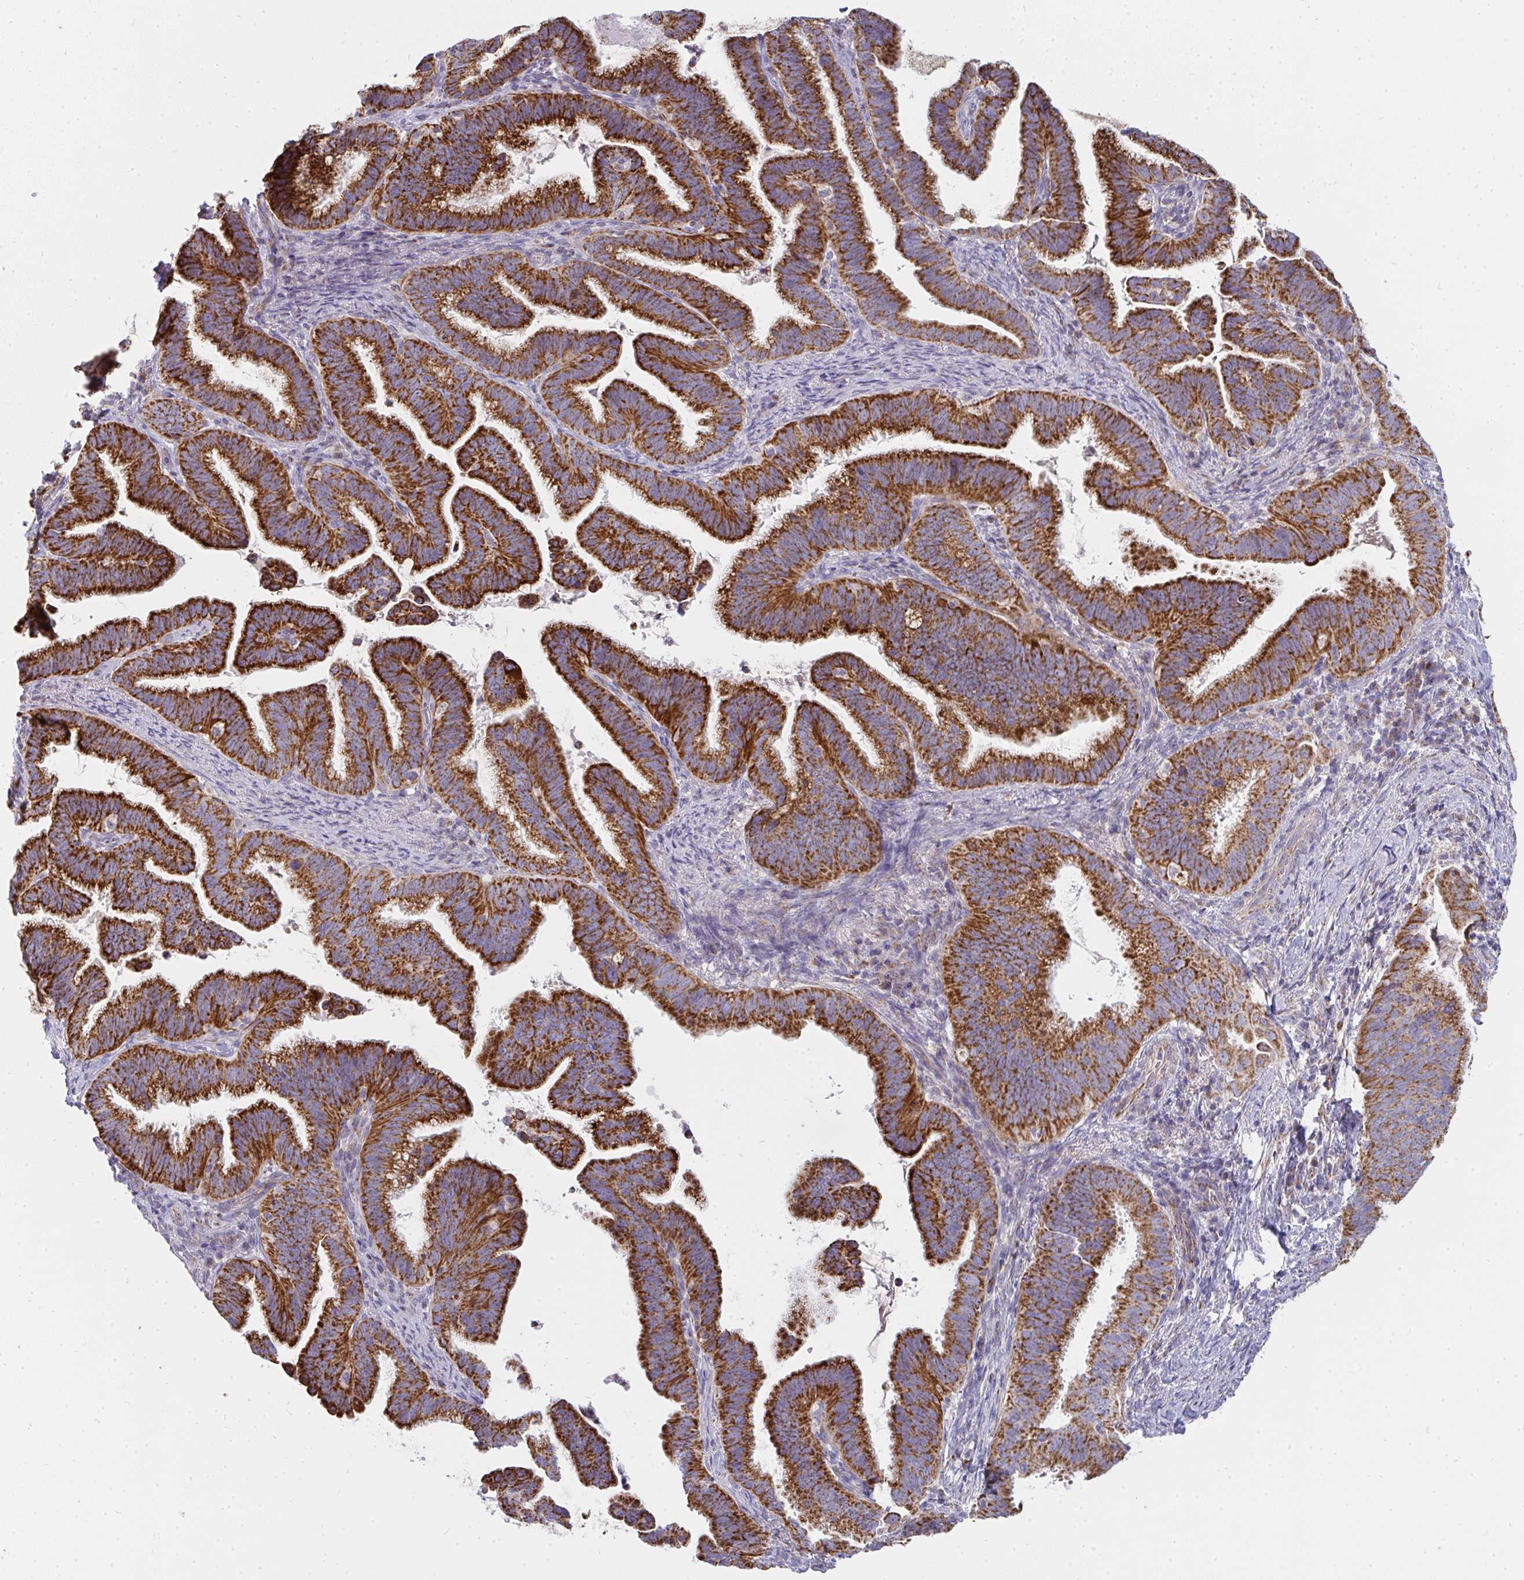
{"staining": {"intensity": "strong", "quantity": ">75%", "location": "cytoplasmic/membranous"}, "tissue": "cervical cancer", "cell_type": "Tumor cells", "image_type": "cancer", "snomed": [{"axis": "morphology", "description": "Adenocarcinoma, NOS"}, {"axis": "topography", "description": "Cervix"}], "caption": "A photomicrograph showing strong cytoplasmic/membranous expression in approximately >75% of tumor cells in cervical cancer (adenocarcinoma), as visualized by brown immunohistochemical staining.", "gene": "FAHD1", "patient": {"sex": "female", "age": 61}}